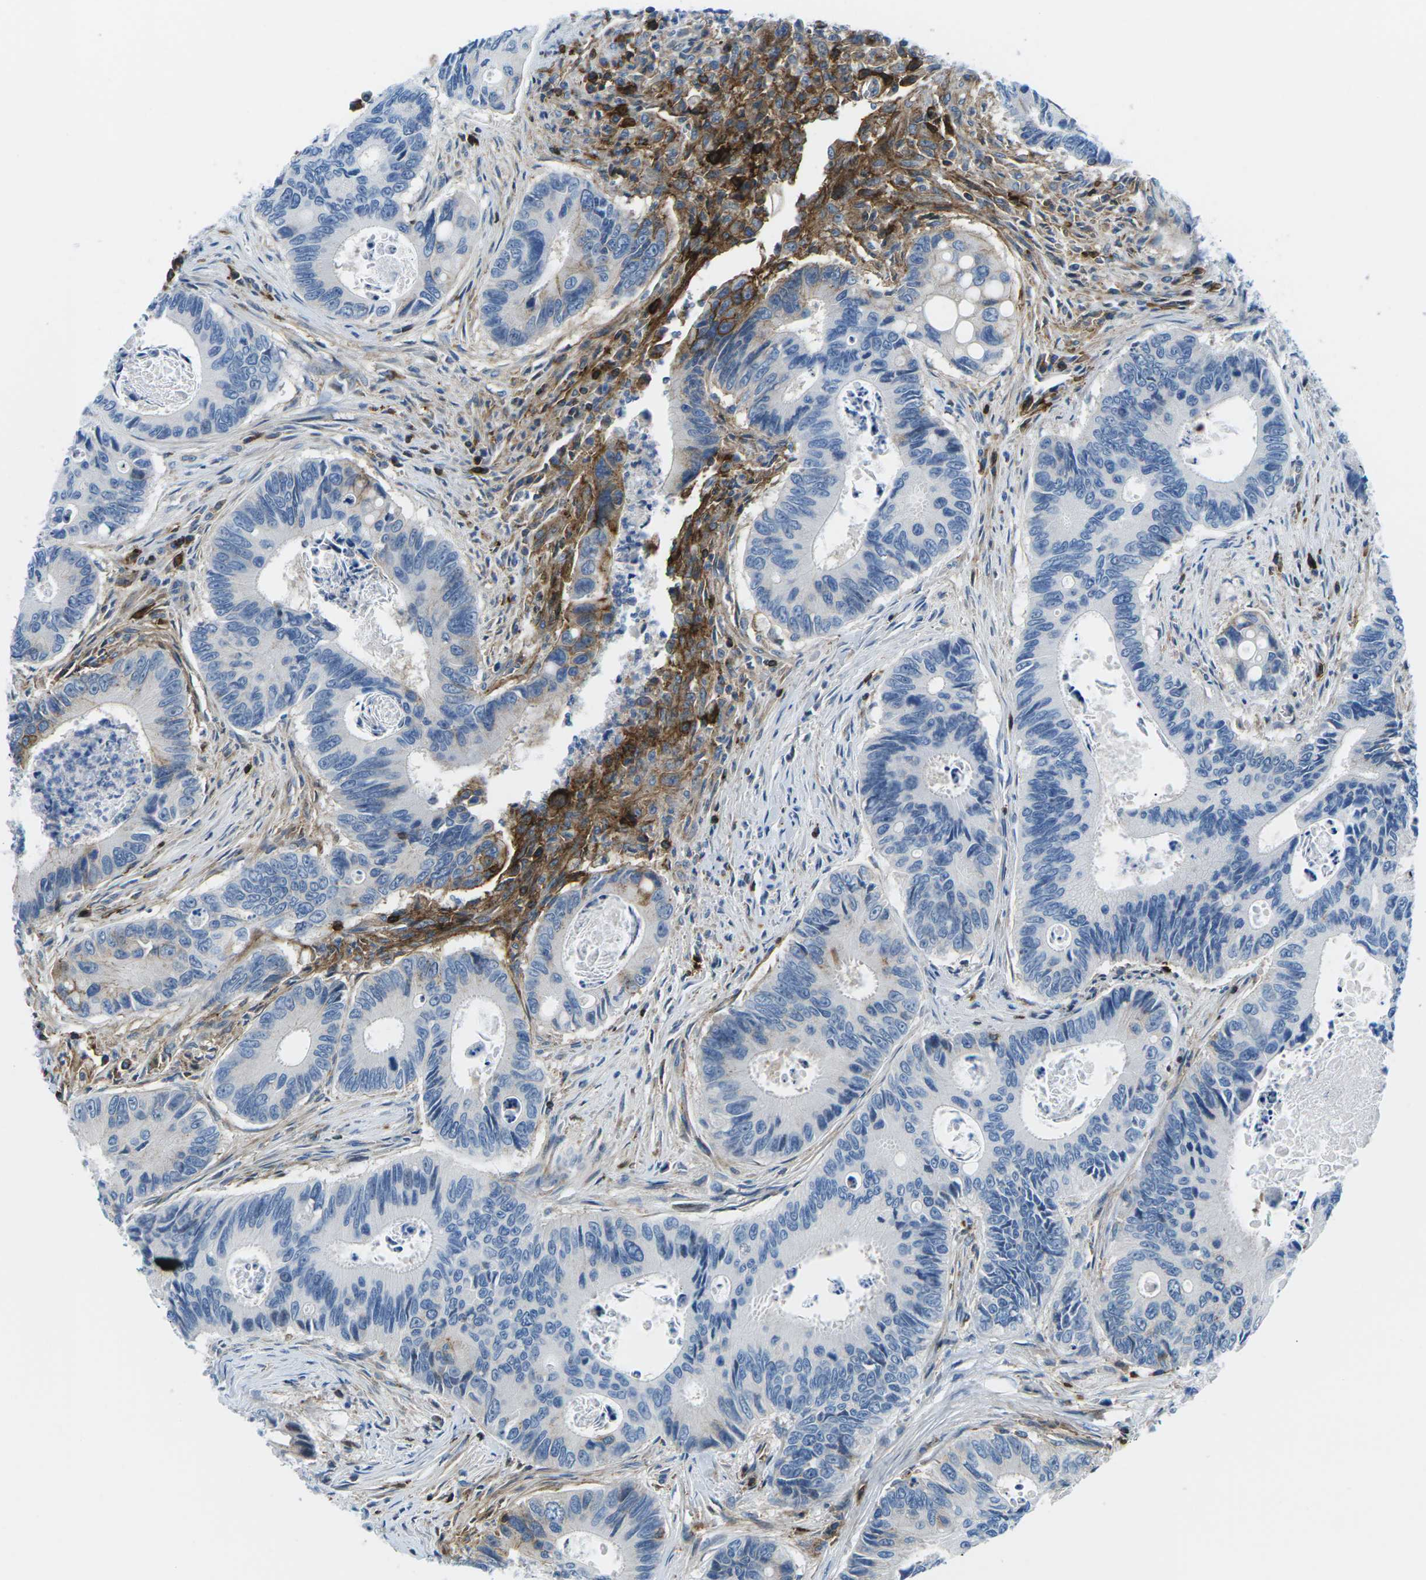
{"staining": {"intensity": "negative", "quantity": "none", "location": "none"}, "tissue": "colorectal cancer", "cell_type": "Tumor cells", "image_type": "cancer", "snomed": [{"axis": "morphology", "description": "Inflammation, NOS"}, {"axis": "morphology", "description": "Adenocarcinoma, NOS"}, {"axis": "topography", "description": "Colon"}], "caption": "Tumor cells show no significant protein expression in colorectal cancer.", "gene": "SOCS4", "patient": {"sex": "male", "age": 72}}